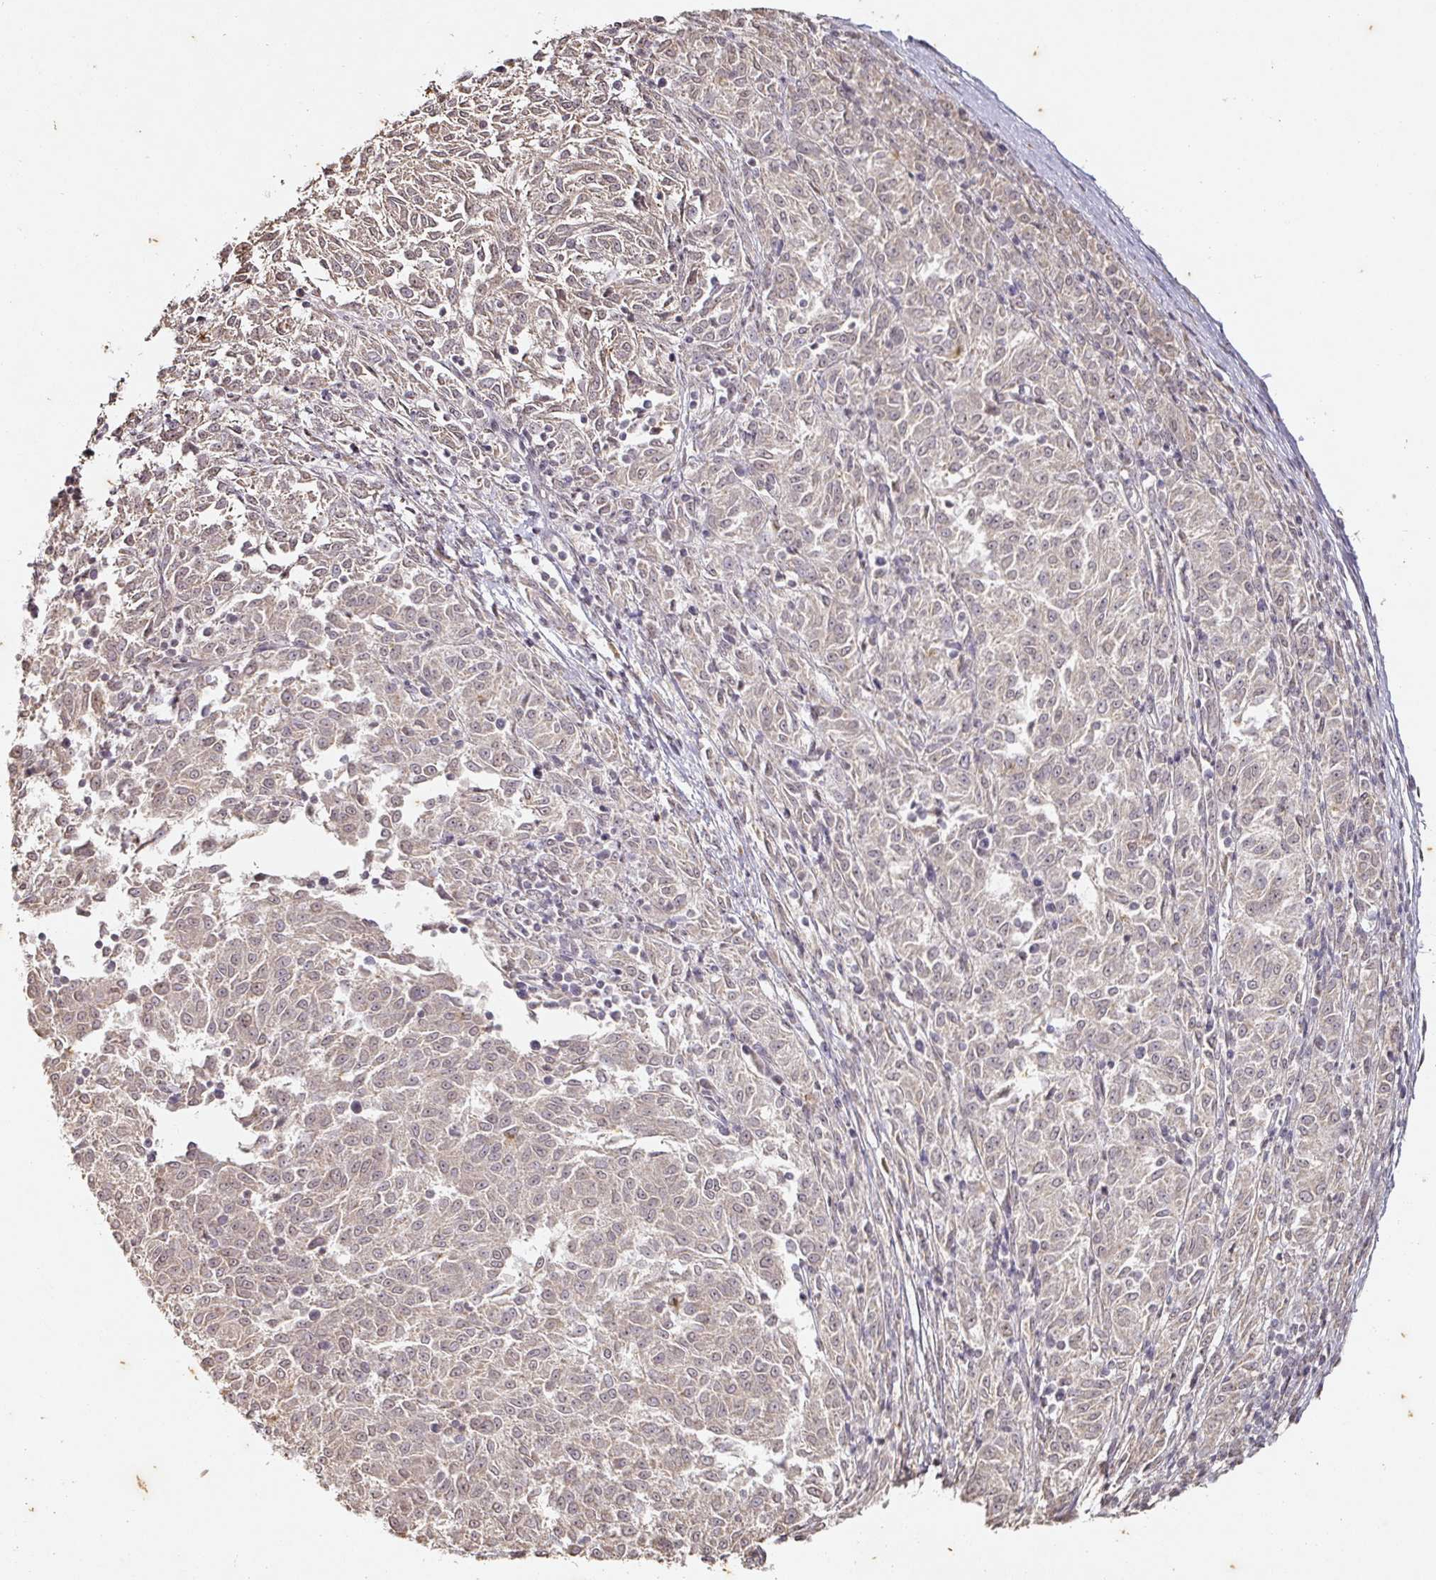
{"staining": {"intensity": "weak", "quantity": "<25%", "location": "cytoplasmic/membranous"}, "tissue": "melanoma", "cell_type": "Tumor cells", "image_type": "cancer", "snomed": [{"axis": "morphology", "description": "Malignant melanoma, NOS"}, {"axis": "topography", "description": "Skin"}], "caption": "Immunohistochemistry (IHC) micrograph of neoplastic tissue: human melanoma stained with DAB shows no significant protein positivity in tumor cells.", "gene": "CAPN5", "patient": {"sex": "female", "age": 72}}